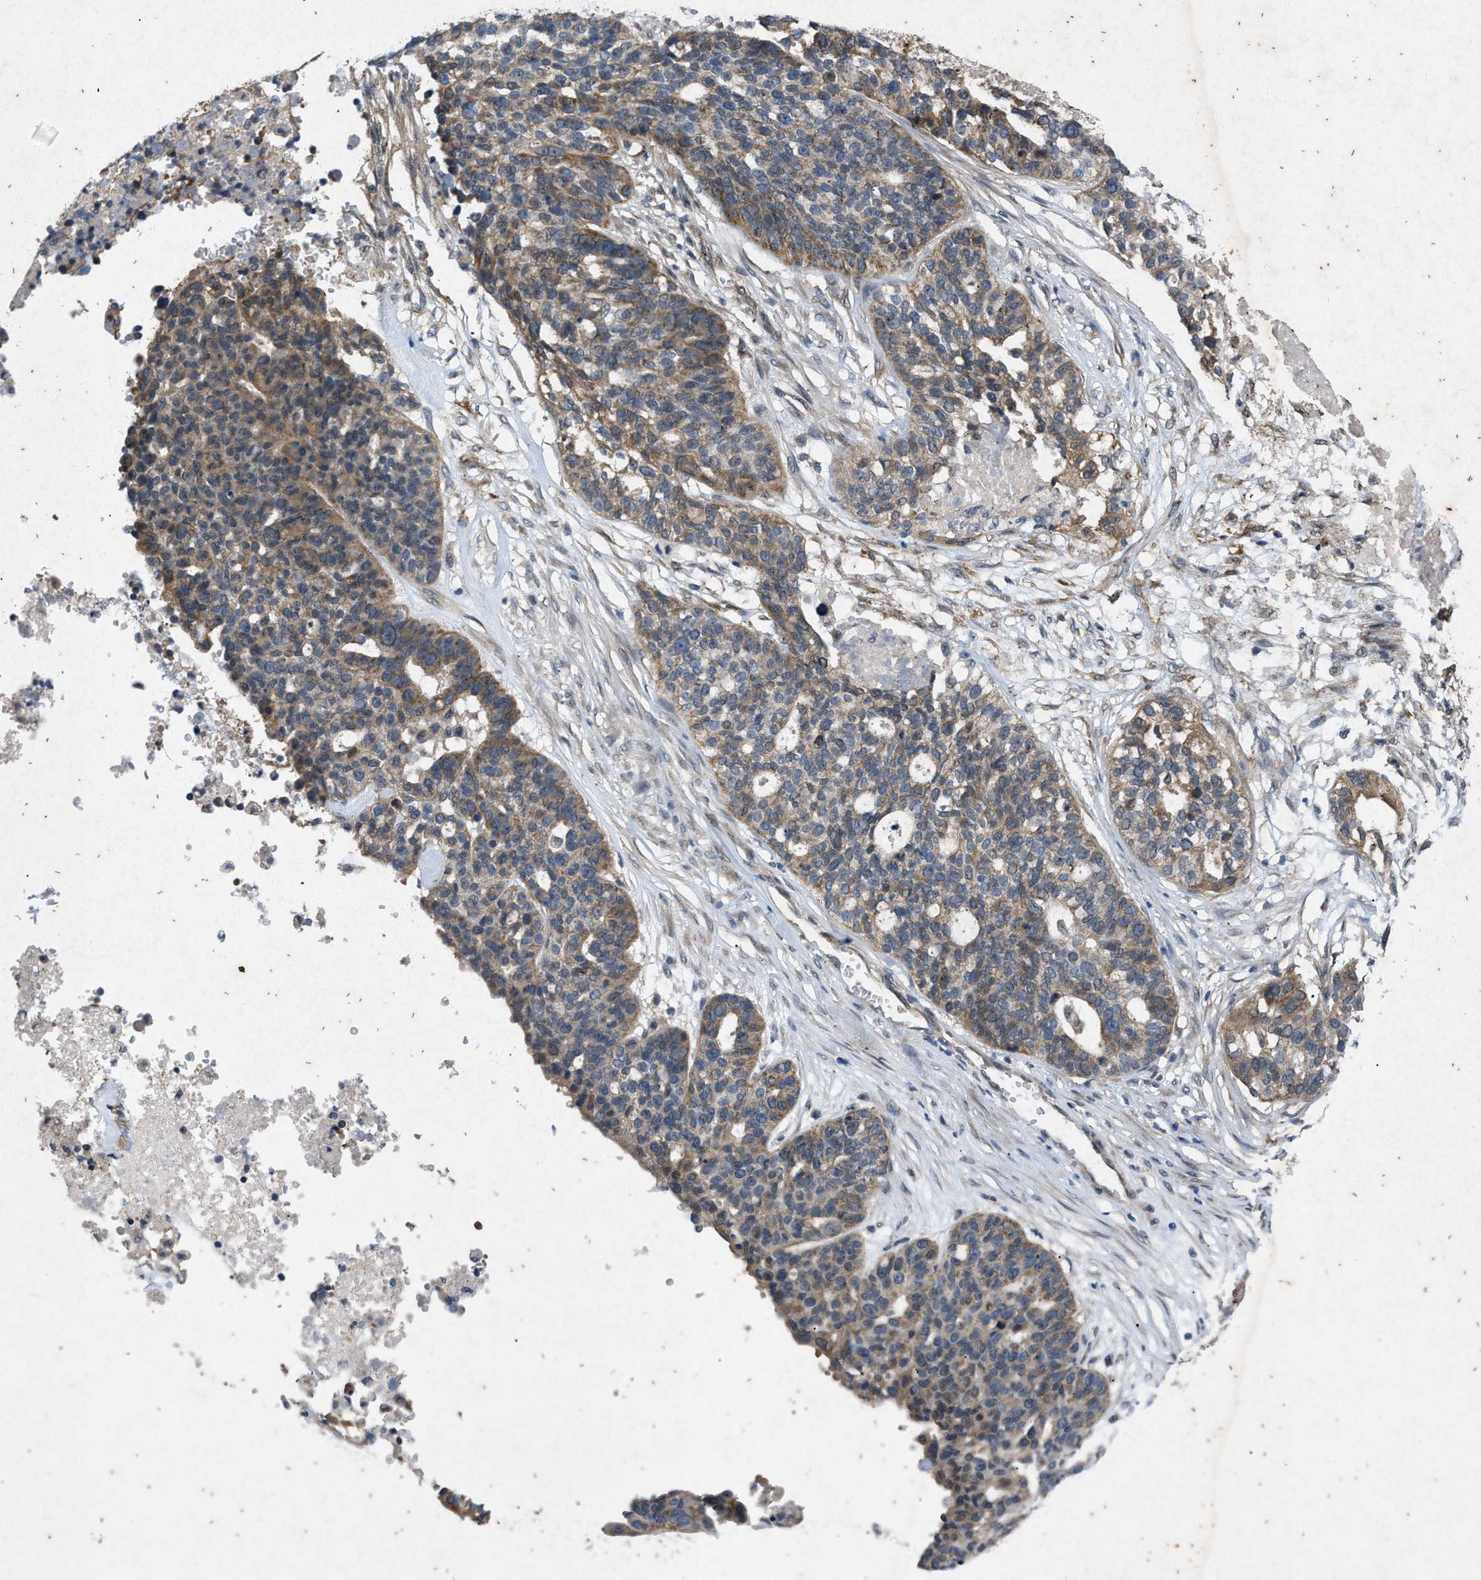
{"staining": {"intensity": "moderate", "quantity": ">75%", "location": "cytoplasmic/membranous"}, "tissue": "ovarian cancer", "cell_type": "Tumor cells", "image_type": "cancer", "snomed": [{"axis": "morphology", "description": "Cystadenocarcinoma, serous, NOS"}, {"axis": "topography", "description": "Ovary"}], "caption": "Immunohistochemical staining of ovarian cancer displays medium levels of moderate cytoplasmic/membranous staining in about >75% of tumor cells. (DAB IHC, brown staining for protein, blue staining for nuclei).", "gene": "PRKG2", "patient": {"sex": "female", "age": 59}}